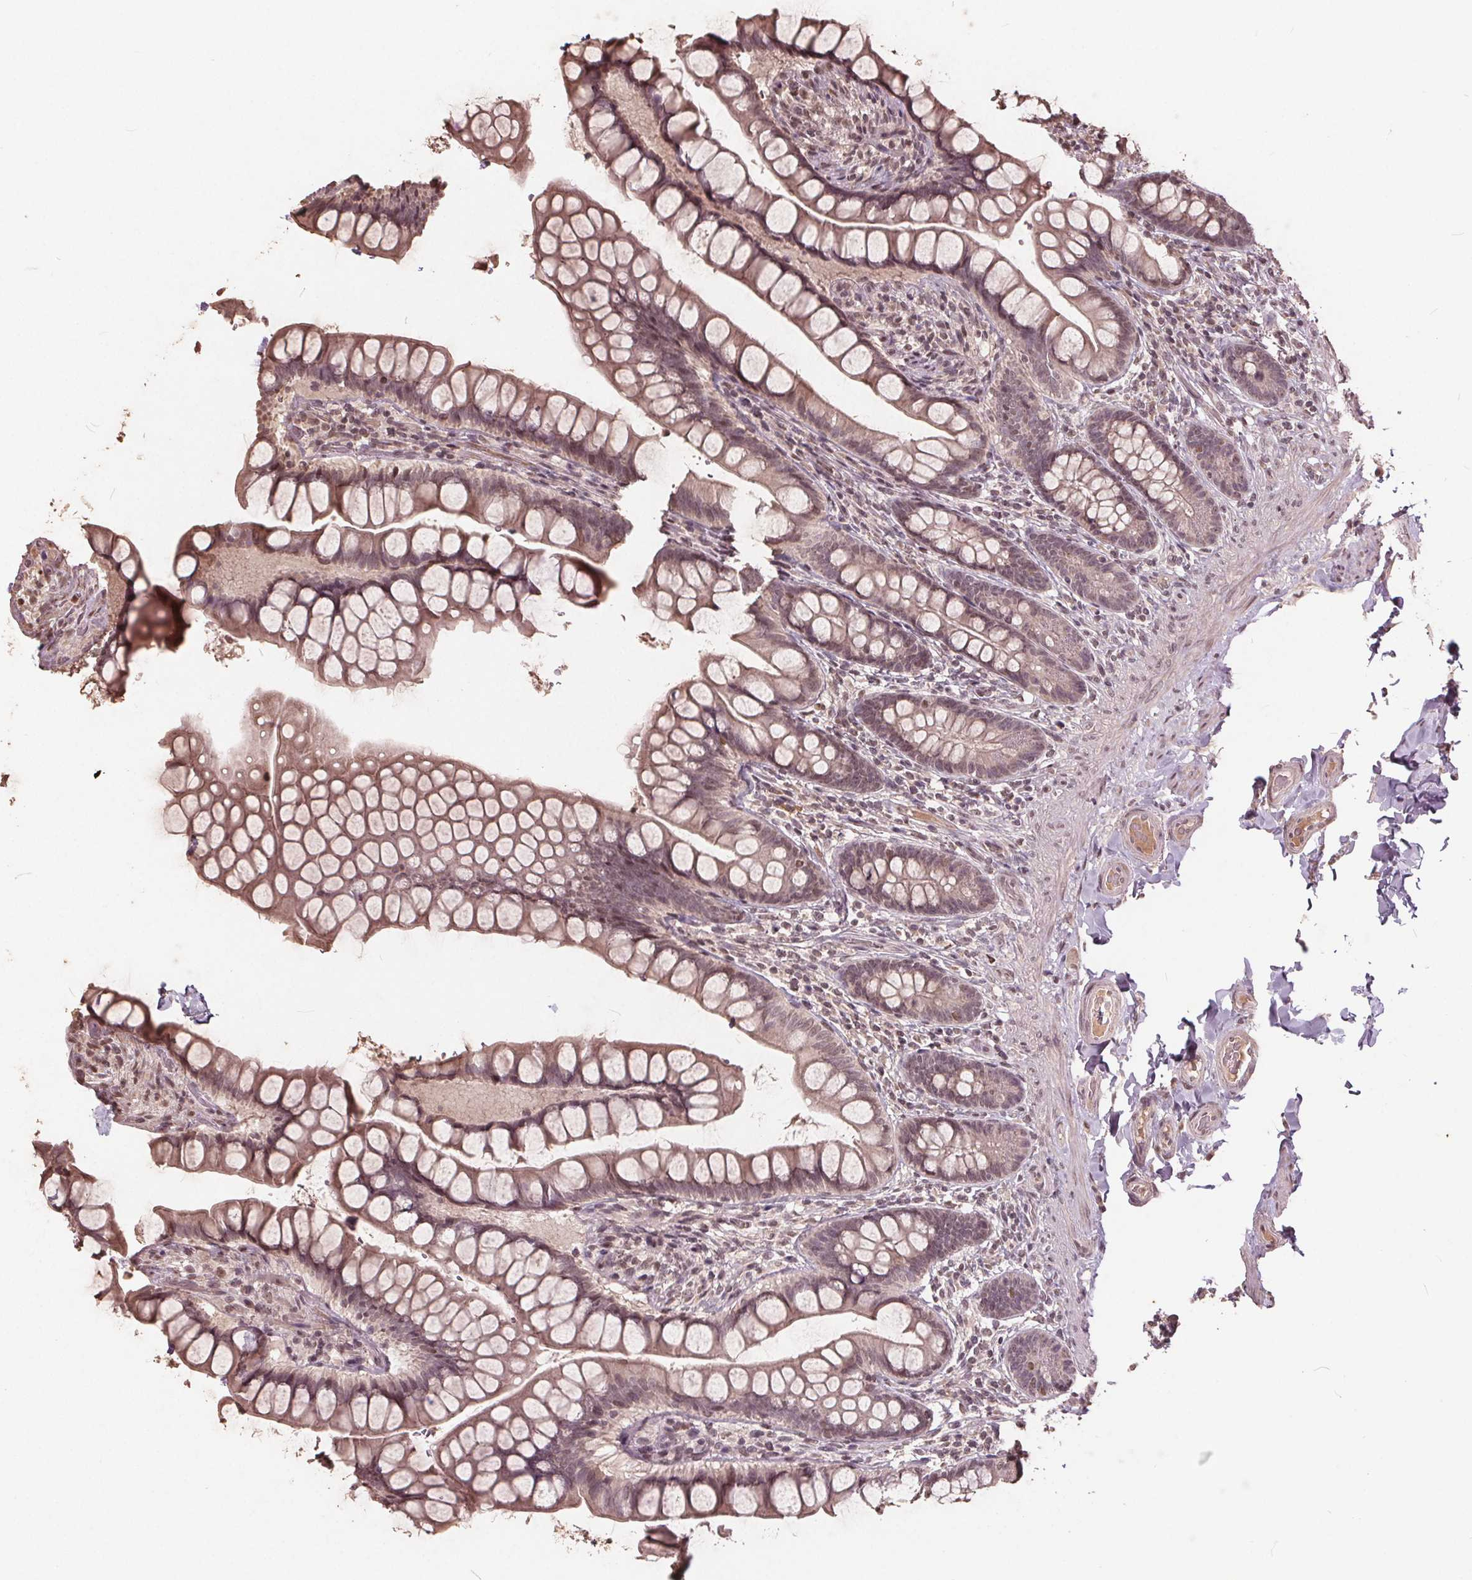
{"staining": {"intensity": "weak", "quantity": ">75%", "location": "cytoplasmic/membranous,nuclear"}, "tissue": "small intestine", "cell_type": "Glandular cells", "image_type": "normal", "snomed": [{"axis": "morphology", "description": "Normal tissue, NOS"}, {"axis": "topography", "description": "Small intestine"}], "caption": "Immunohistochemistry (IHC) photomicrograph of unremarkable human small intestine stained for a protein (brown), which exhibits low levels of weak cytoplasmic/membranous,nuclear staining in approximately >75% of glandular cells.", "gene": "DNMT3B", "patient": {"sex": "male", "age": 70}}